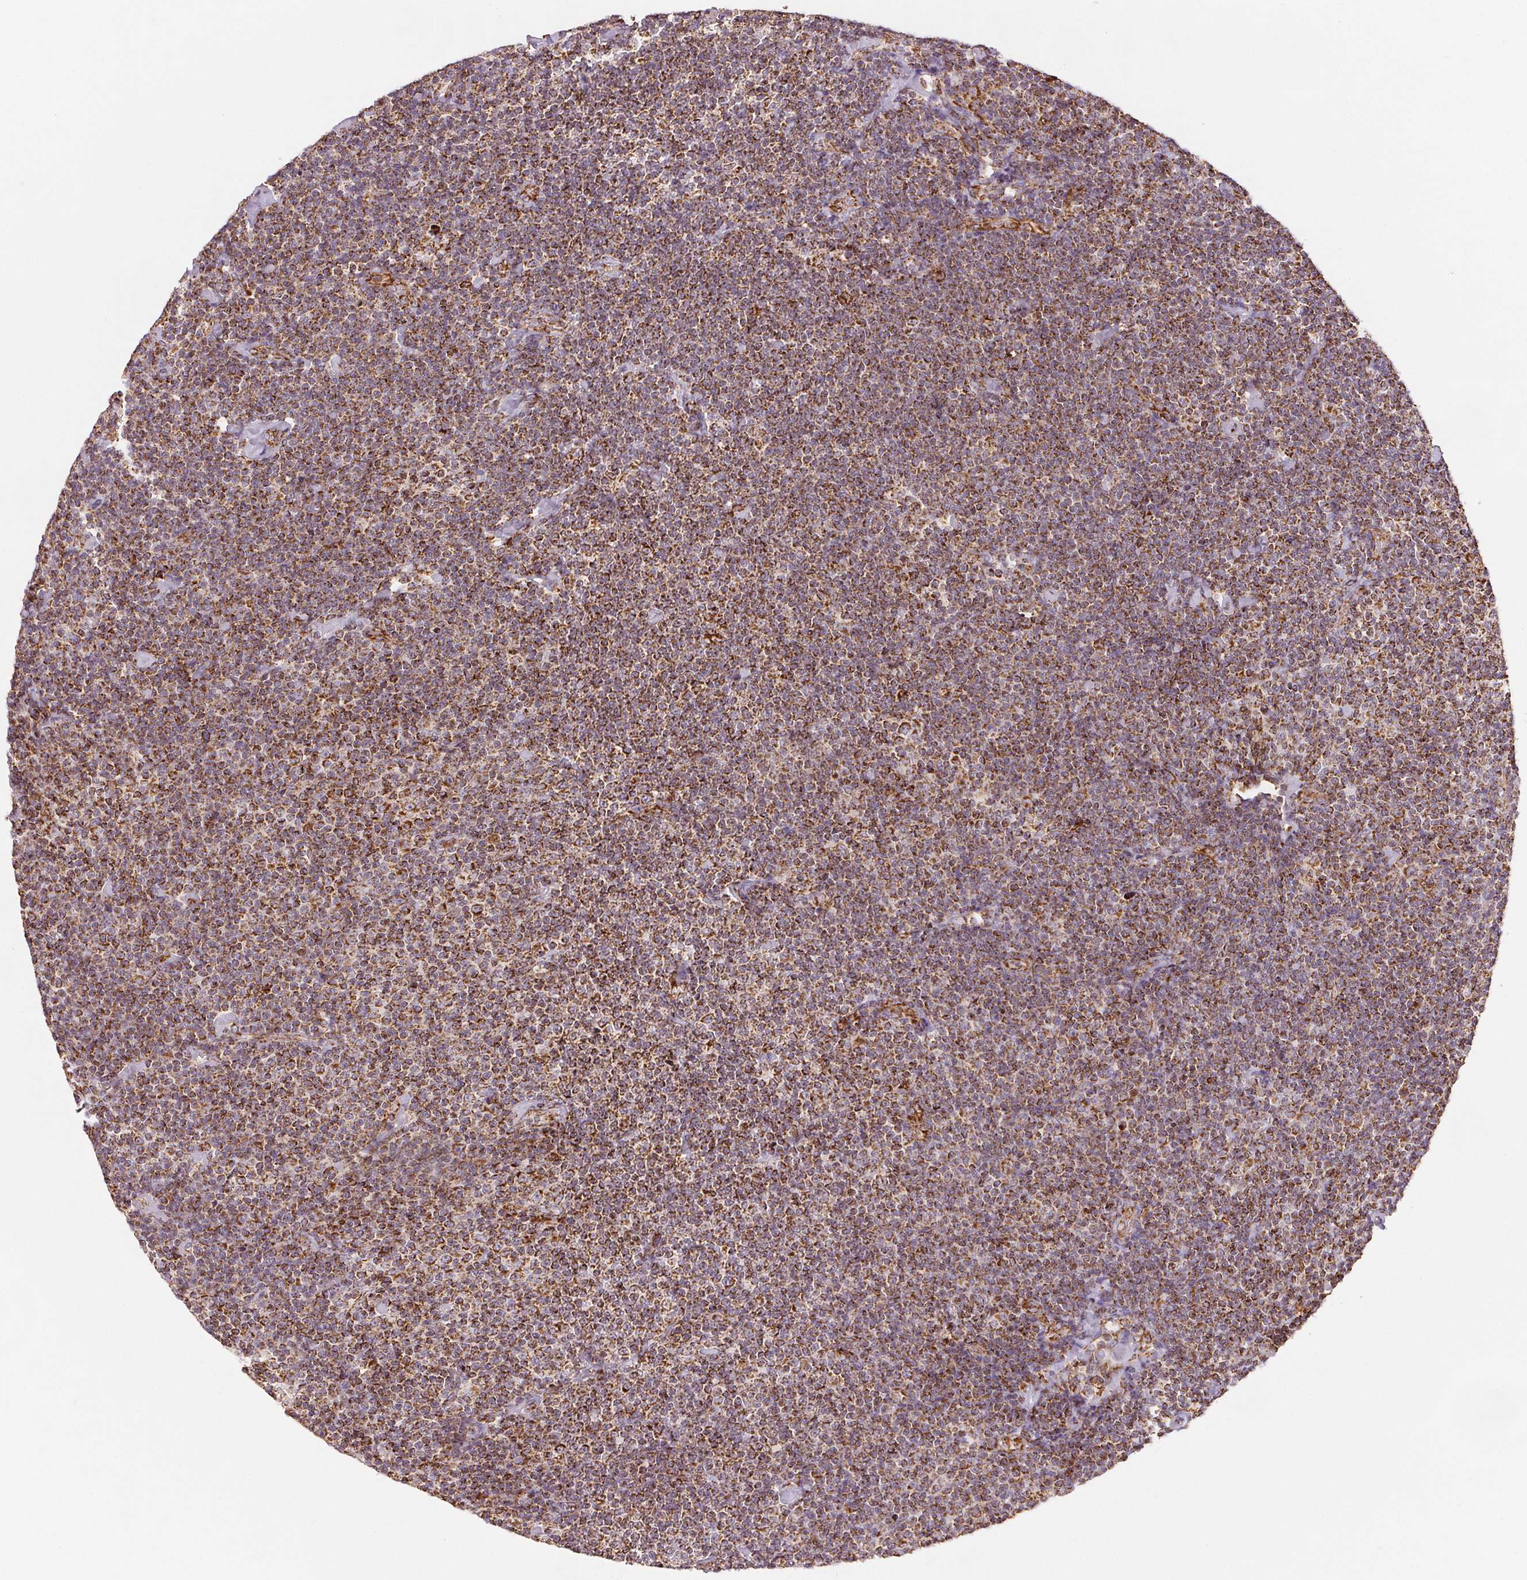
{"staining": {"intensity": "moderate", "quantity": ">75%", "location": "cytoplasmic/membranous"}, "tissue": "lymphoma", "cell_type": "Tumor cells", "image_type": "cancer", "snomed": [{"axis": "morphology", "description": "Malignant lymphoma, non-Hodgkin's type, Low grade"}, {"axis": "topography", "description": "Lymph node"}], "caption": "An immunohistochemistry (IHC) micrograph of neoplastic tissue is shown. Protein staining in brown labels moderate cytoplasmic/membranous positivity in malignant lymphoma, non-Hodgkin's type (low-grade) within tumor cells.", "gene": "SDHB", "patient": {"sex": "male", "age": 81}}